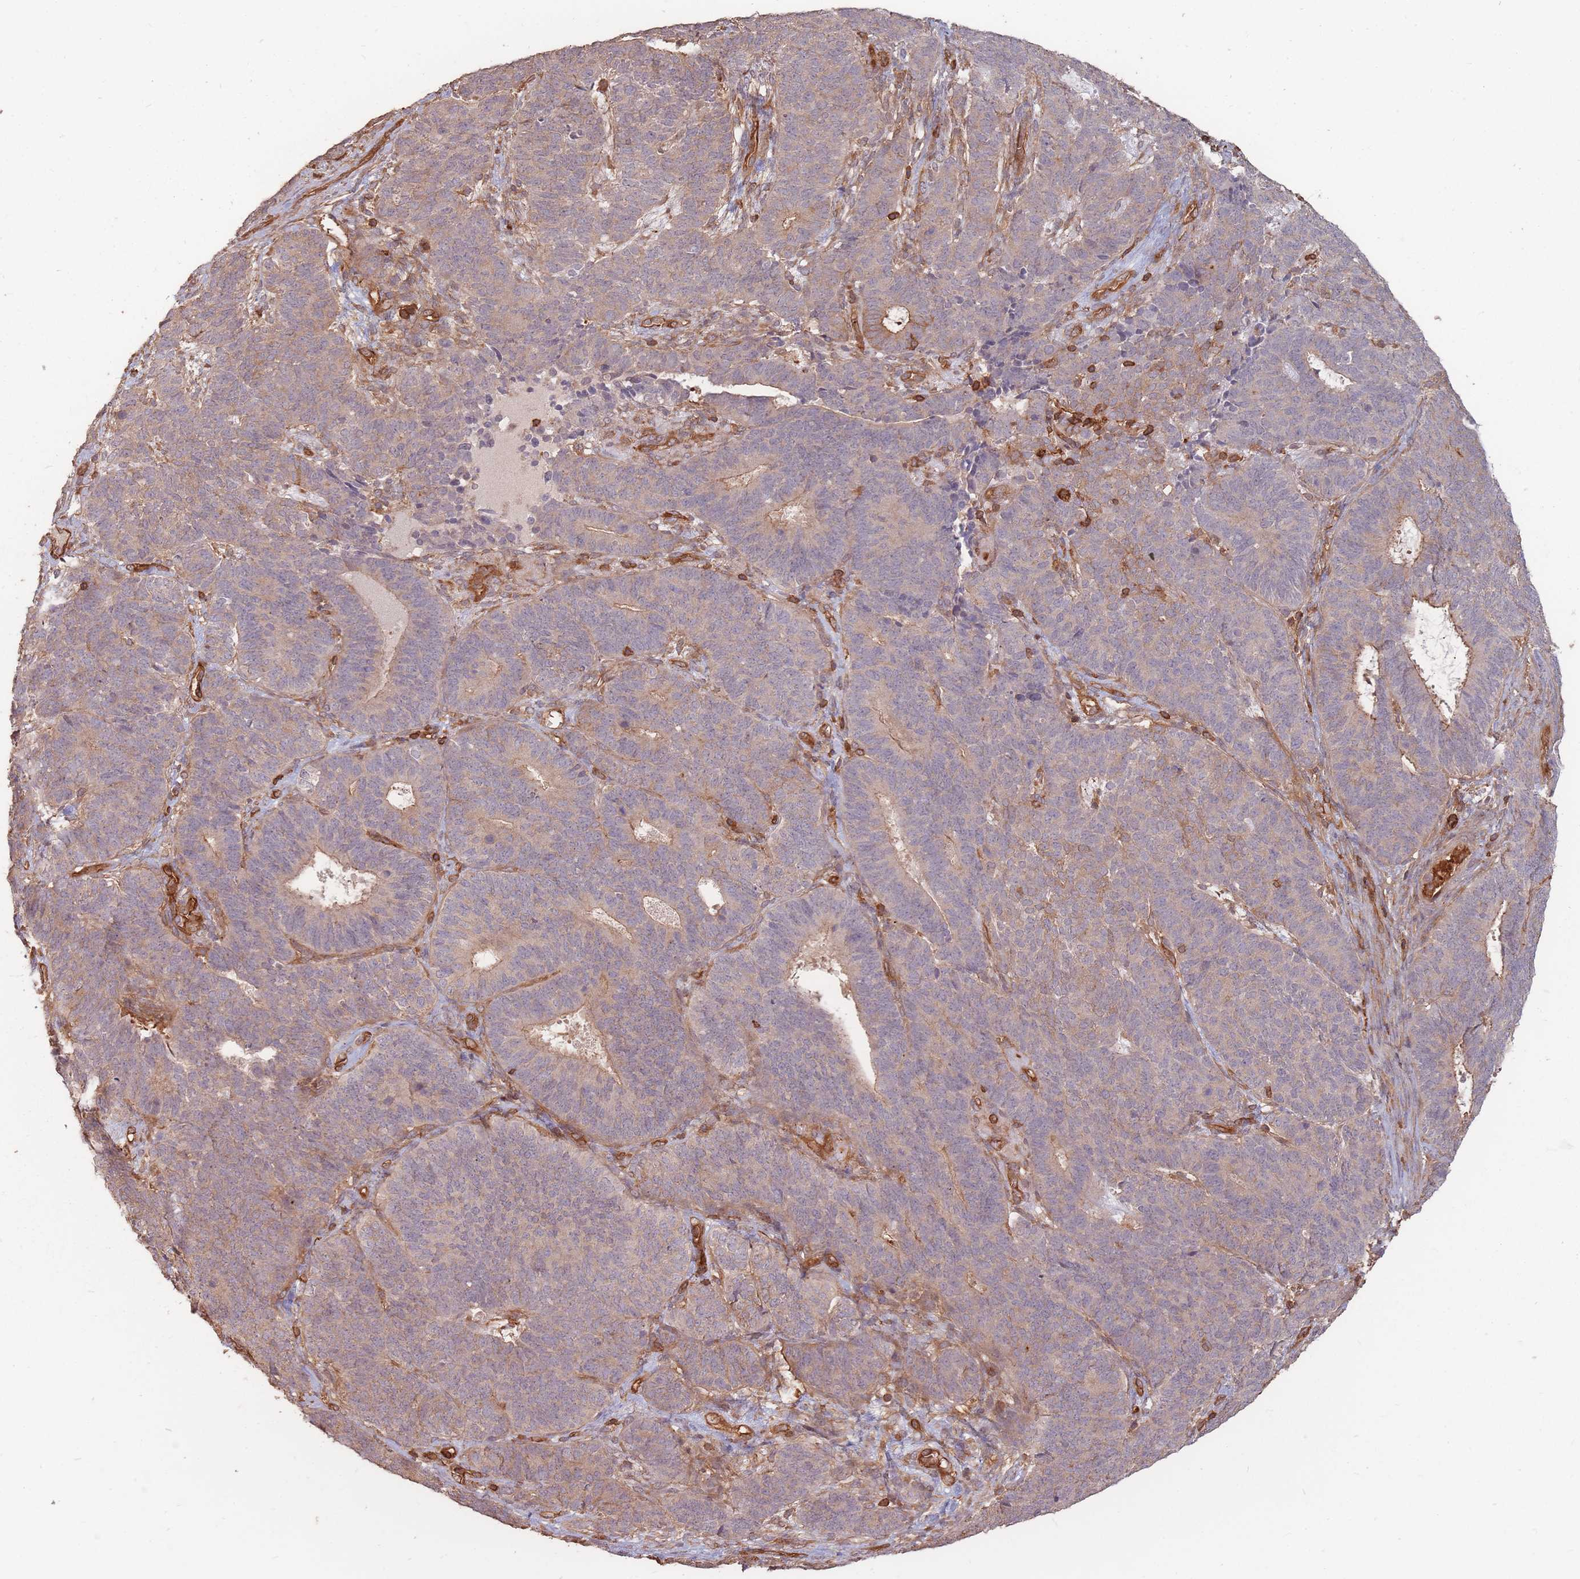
{"staining": {"intensity": "weak", "quantity": "25%-75%", "location": "cytoplasmic/membranous"}, "tissue": "endometrial cancer", "cell_type": "Tumor cells", "image_type": "cancer", "snomed": [{"axis": "morphology", "description": "Adenocarcinoma, NOS"}, {"axis": "topography", "description": "Endometrium"}], "caption": "IHC image of neoplastic tissue: endometrial cancer (adenocarcinoma) stained using immunohistochemistry (IHC) exhibits low levels of weak protein expression localized specifically in the cytoplasmic/membranous of tumor cells, appearing as a cytoplasmic/membranous brown color.", "gene": "PLS3", "patient": {"sex": "female", "age": 70}}